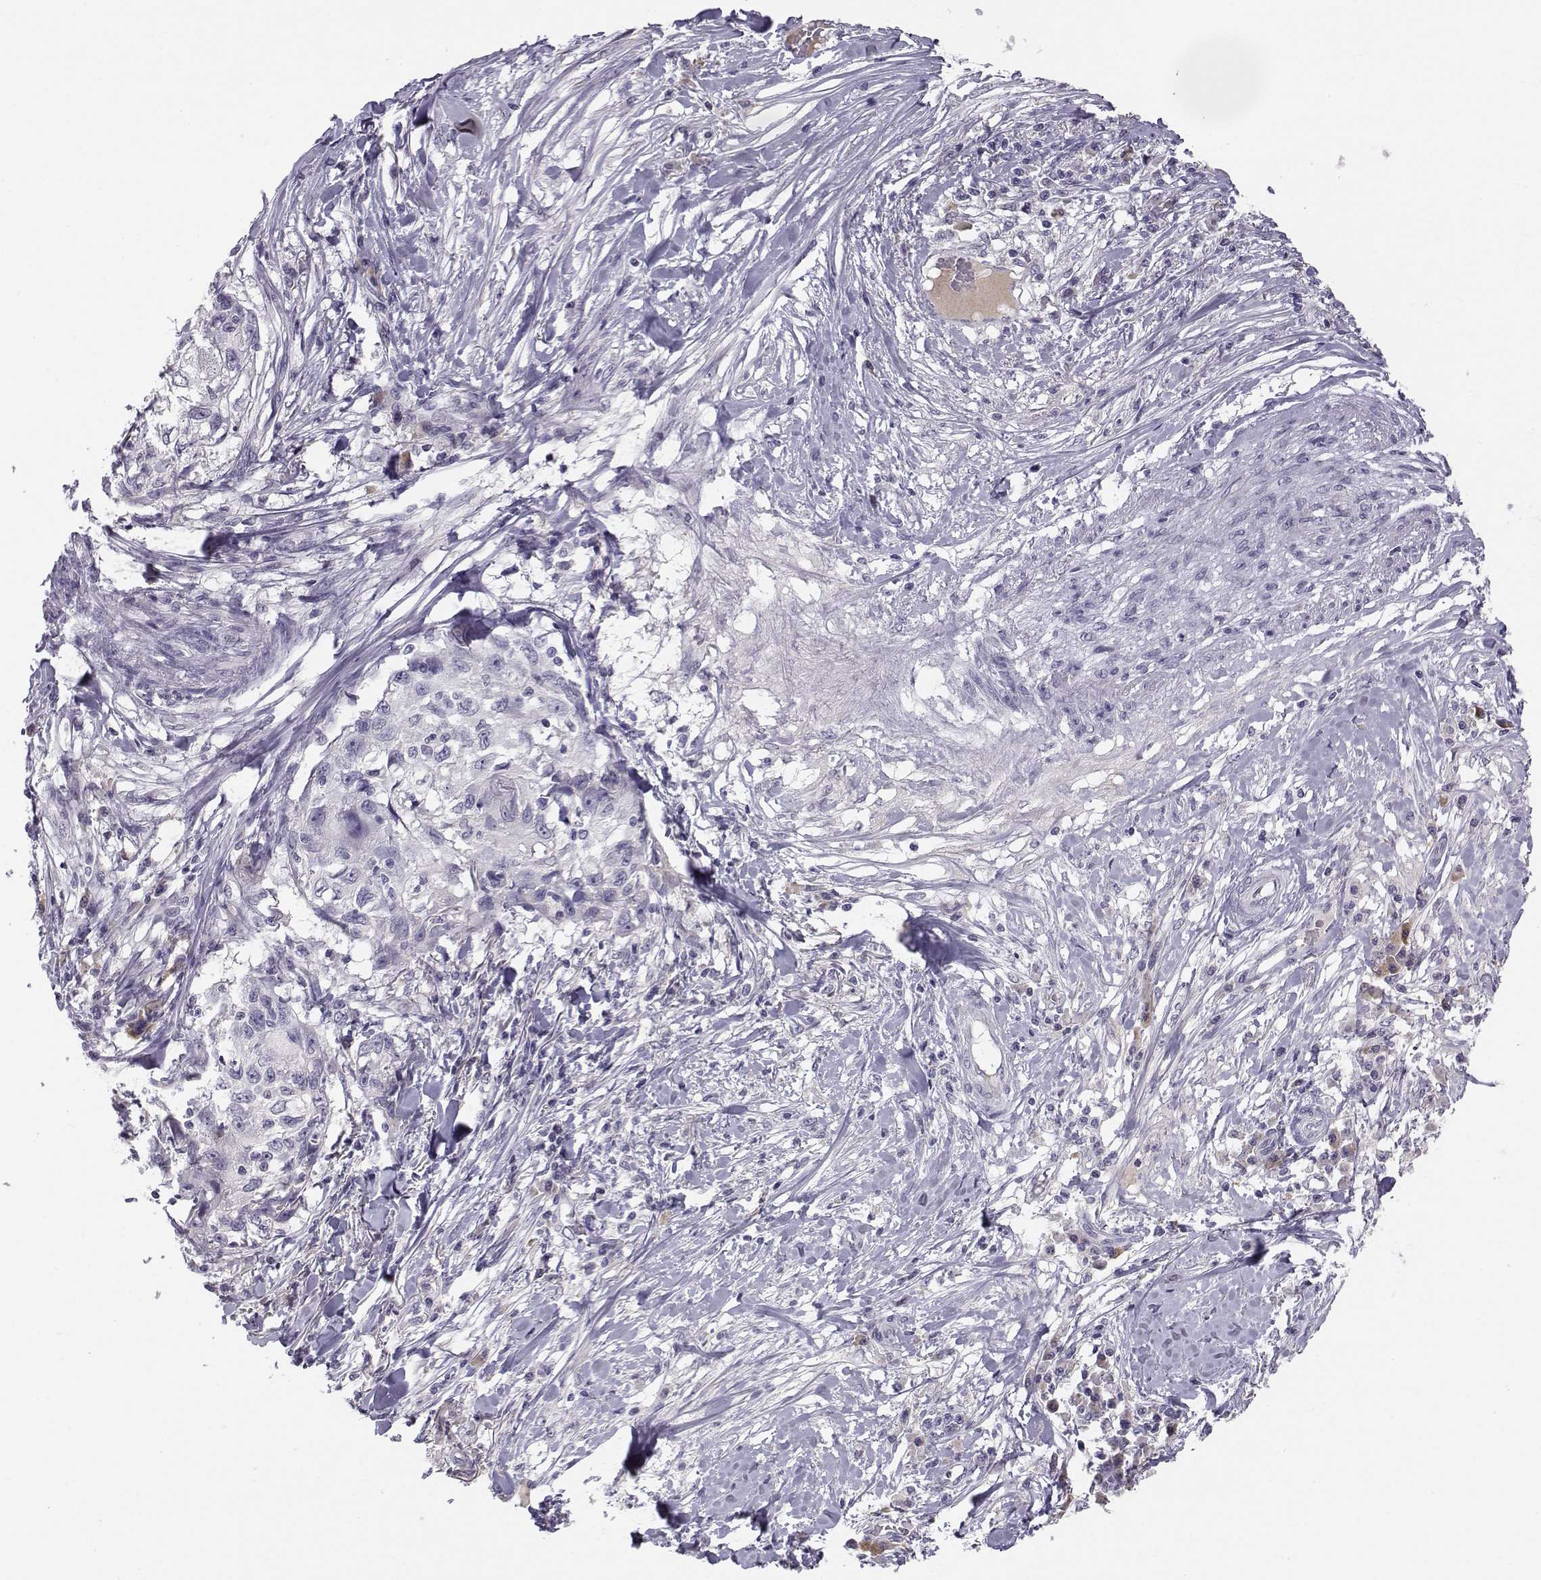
{"staining": {"intensity": "negative", "quantity": "none", "location": "none"}, "tissue": "skin cancer", "cell_type": "Tumor cells", "image_type": "cancer", "snomed": [{"axis": "morphology", "description": "Squamous cell carcinoma, NOS"}, {"axis": "topography", "description": "Skin"}], "caption": "Immunohistochemical staining of human skin cancer (squamous cell carcinoma) exhibits no significant expression in tumor cells.", "gene": "ACSL6", "patient": {"sex": "male", "age": 92}}